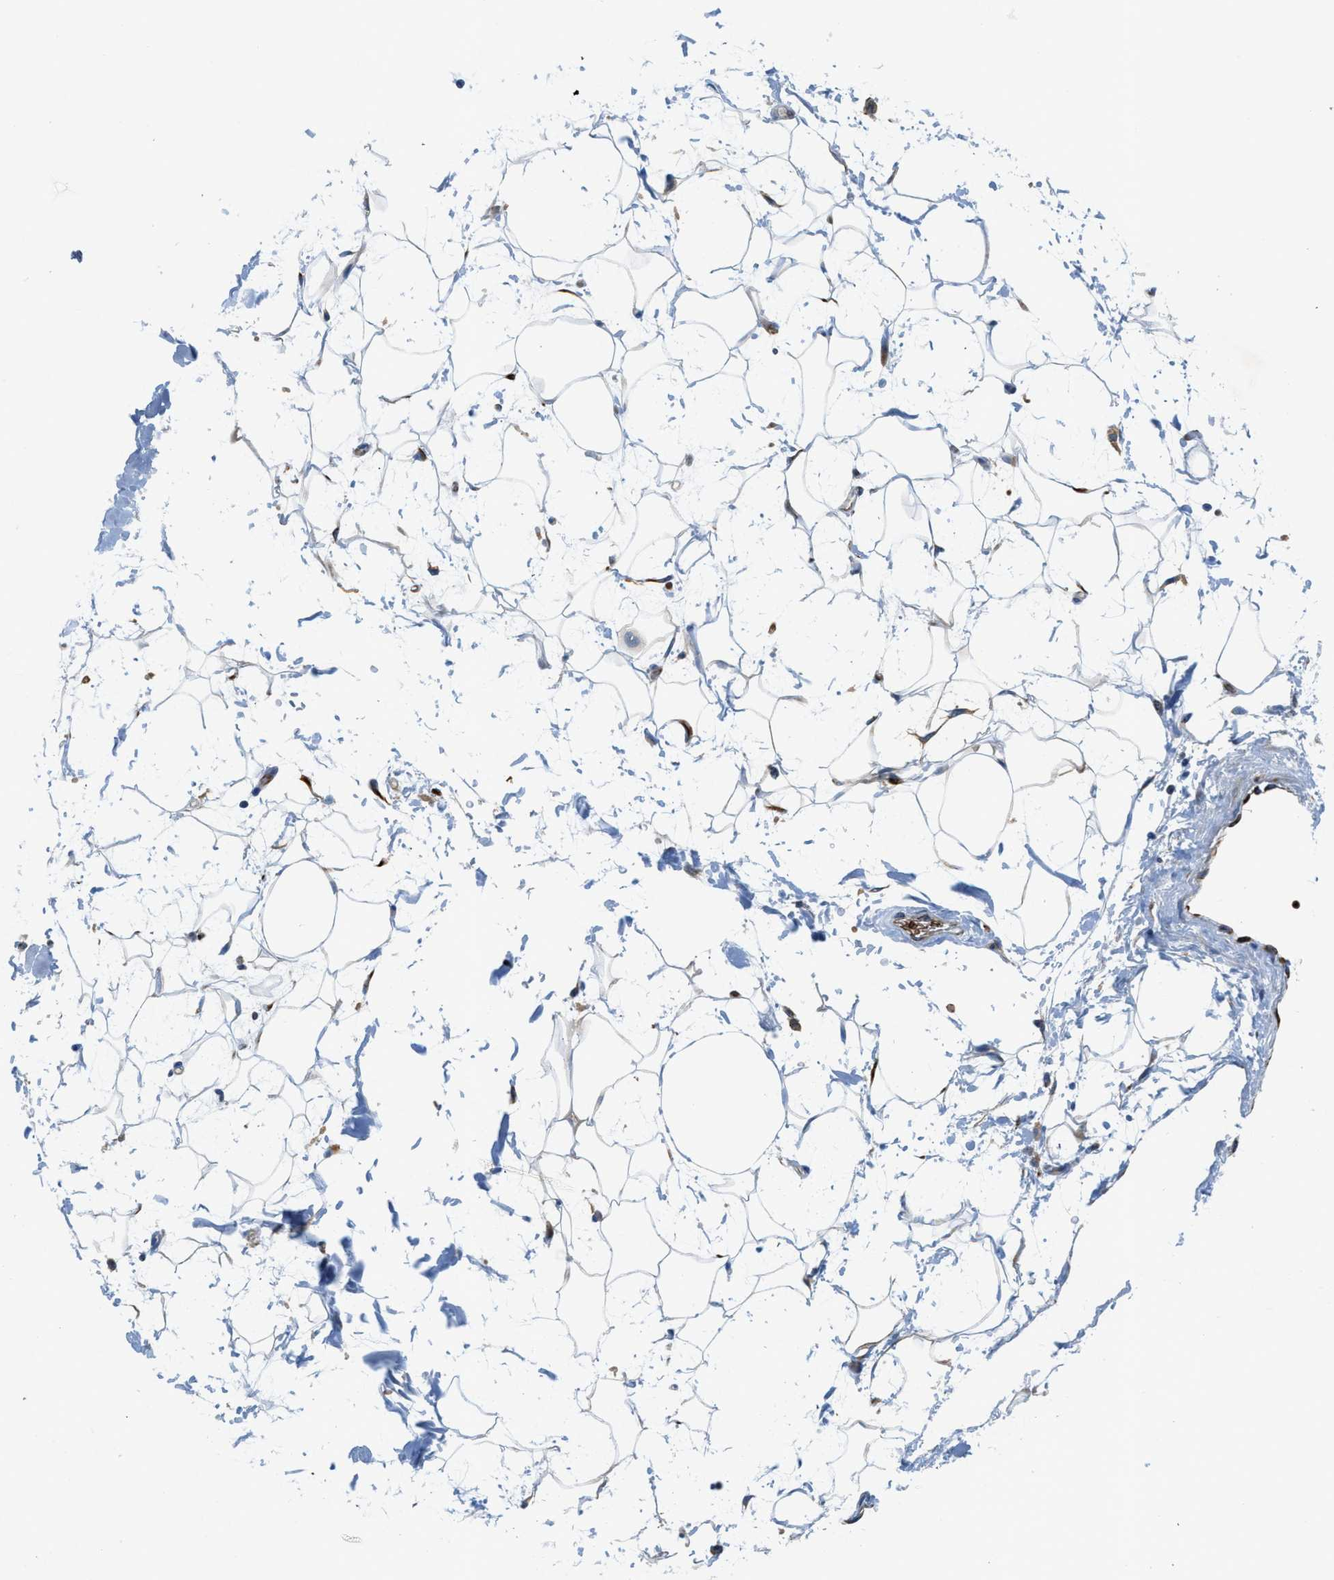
{"staining": {"intensity": "negative", "quantity": "none", "location": "none"}, "tissue": "adipose tissue", "cell_type": "Adipocytes", "image_type": "normal", "snomed": [{"axis": "morphology", "description": "Normal tissue, NOS"}, {"axis": "topography", "description": "Soft tissue"}], "caption": "The photomicrograph shows no staining of adipocytes in benign adipose tissue.", "gene": "ZNF831", "patient": {"sex": "male", "age": 72}}